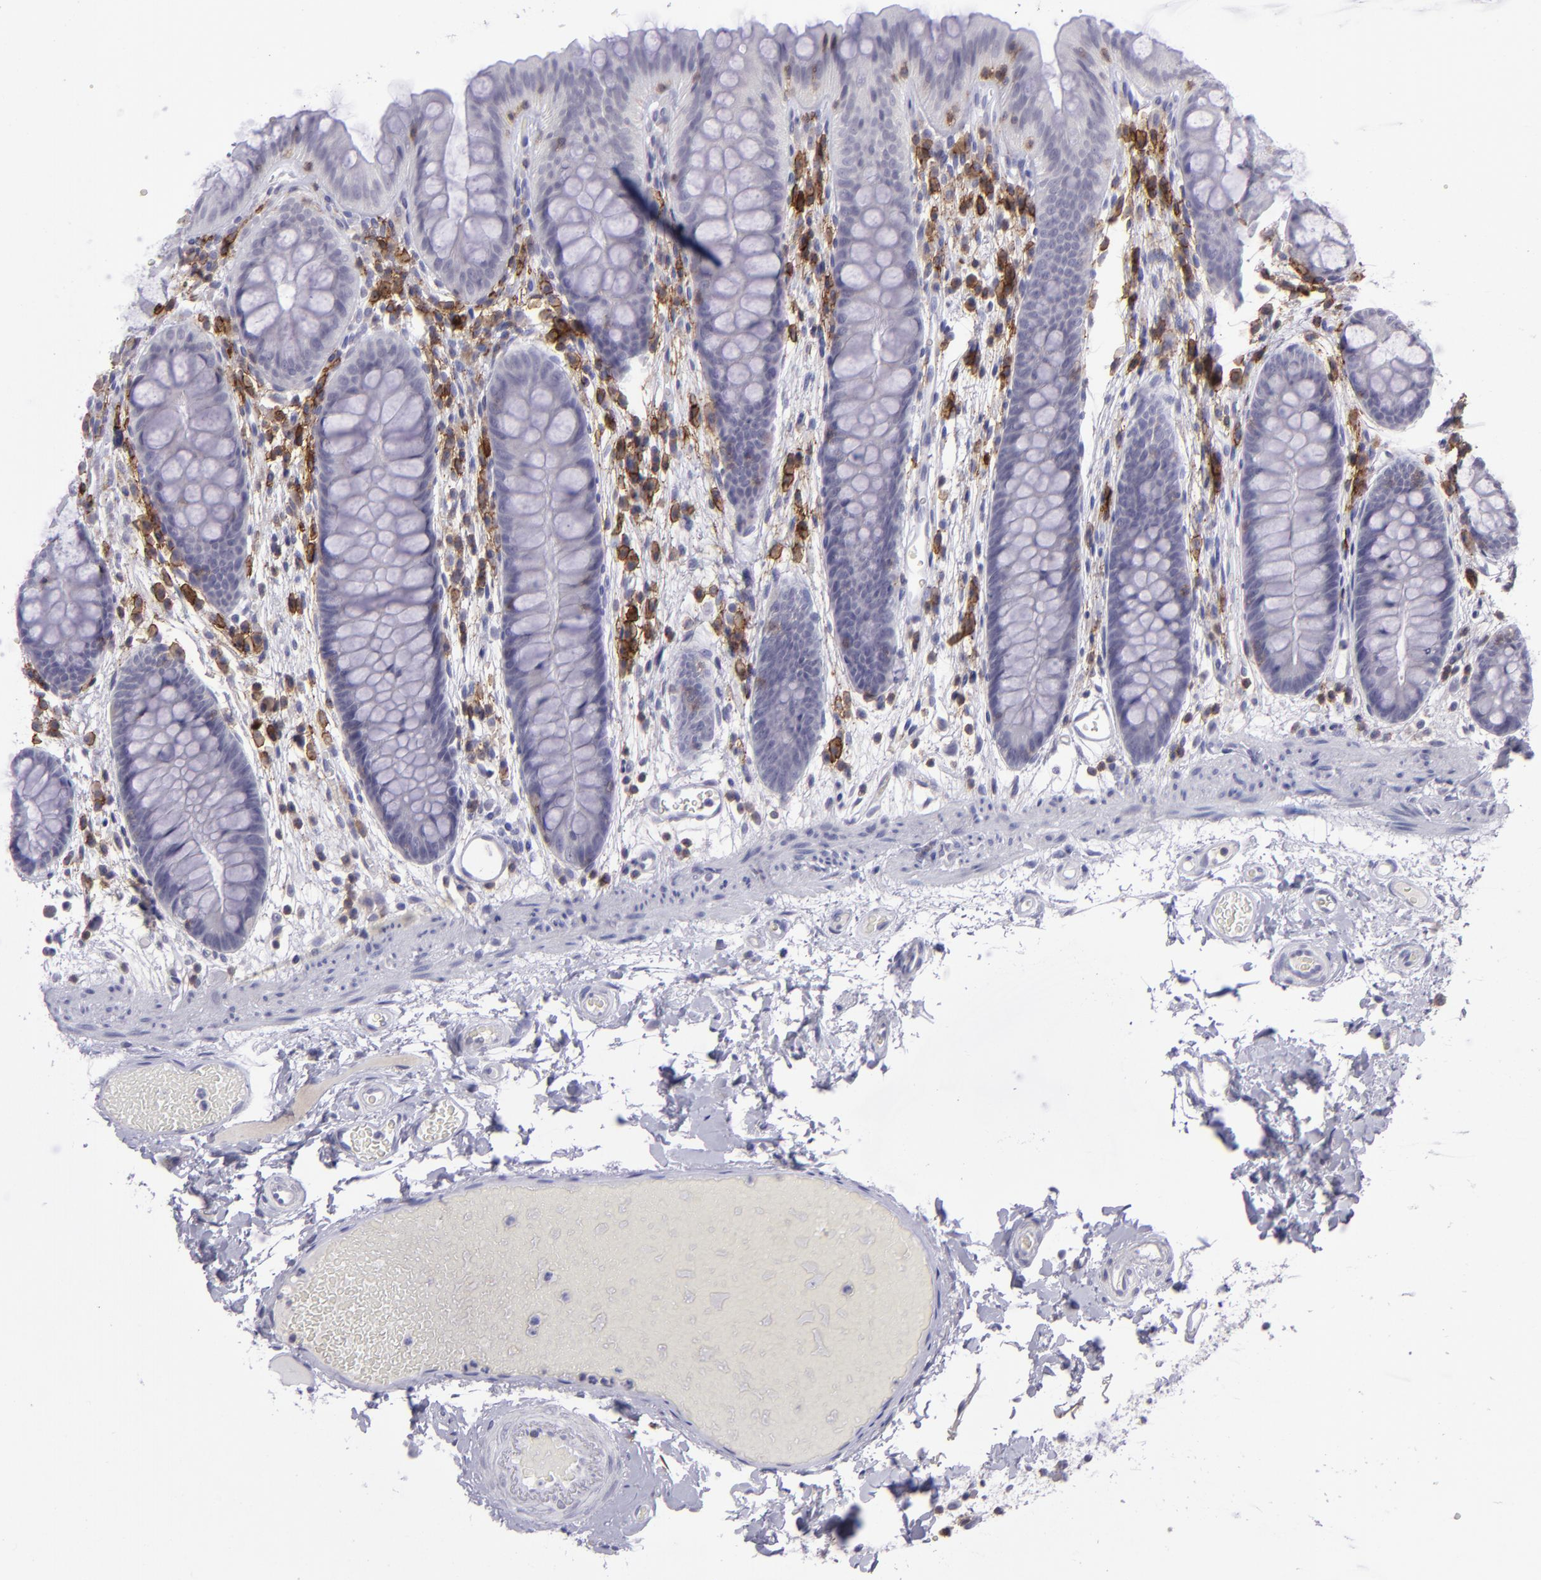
{"staining": {"intensity": "negative", "quantity": "none", "location": "none"}, "tissue": "colon", "cell_type": "Endothelial cells", "image_type": "normal", "snomed": [{"axis": "morphology", "description": "Normal tissue, NOS"}, {"axis": "topography", "description": "Smooth muscle"}, {"axis": "topography", "description": "Colon"}], "caption": "Colon stained for a protein using immunohistochemistry (IHC) displays no positivity endothelial cells.", "gene": "CD48", "patient": {"sex": "male", "age": 67}}